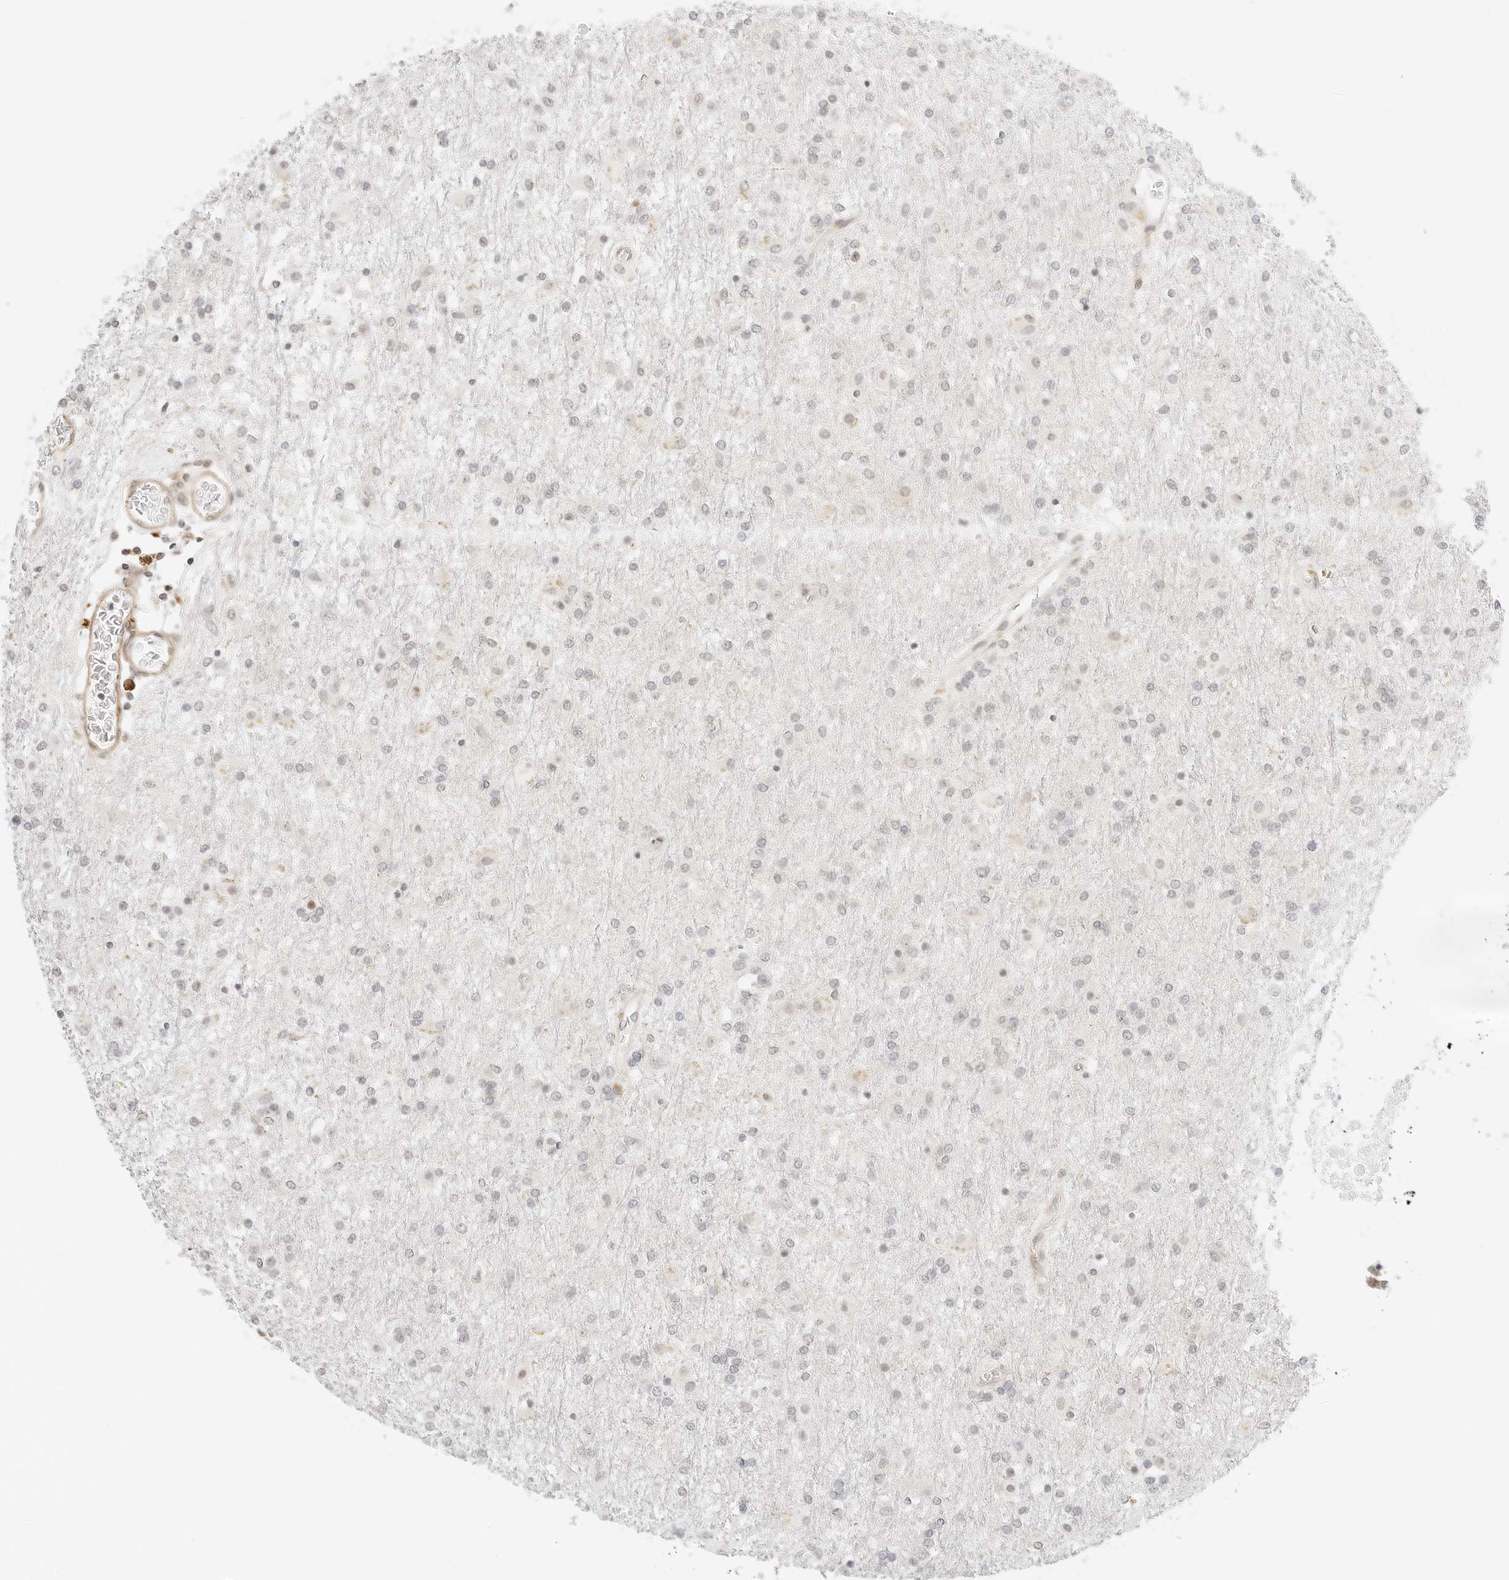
{"staining": {"intensity": "negative", "quantity": "none", "location": "none"}, "tissue": "glioma", "cell_type": "Tumor cells", "image_type": "cancer", "snomed": [{"axis": "morphology", "description": "Glioma, malignant, Low grade"}, {"axis": "topography", "description": "Brain"}], "caption": "IHC photomicrograph of neoplastic tissue: malignant glioma (low-grade) stained with DAB exhibits no significant protein staining in tumor cells.", "gene": "TEKT2", "patient": {"sex": "male", "age": 65}}